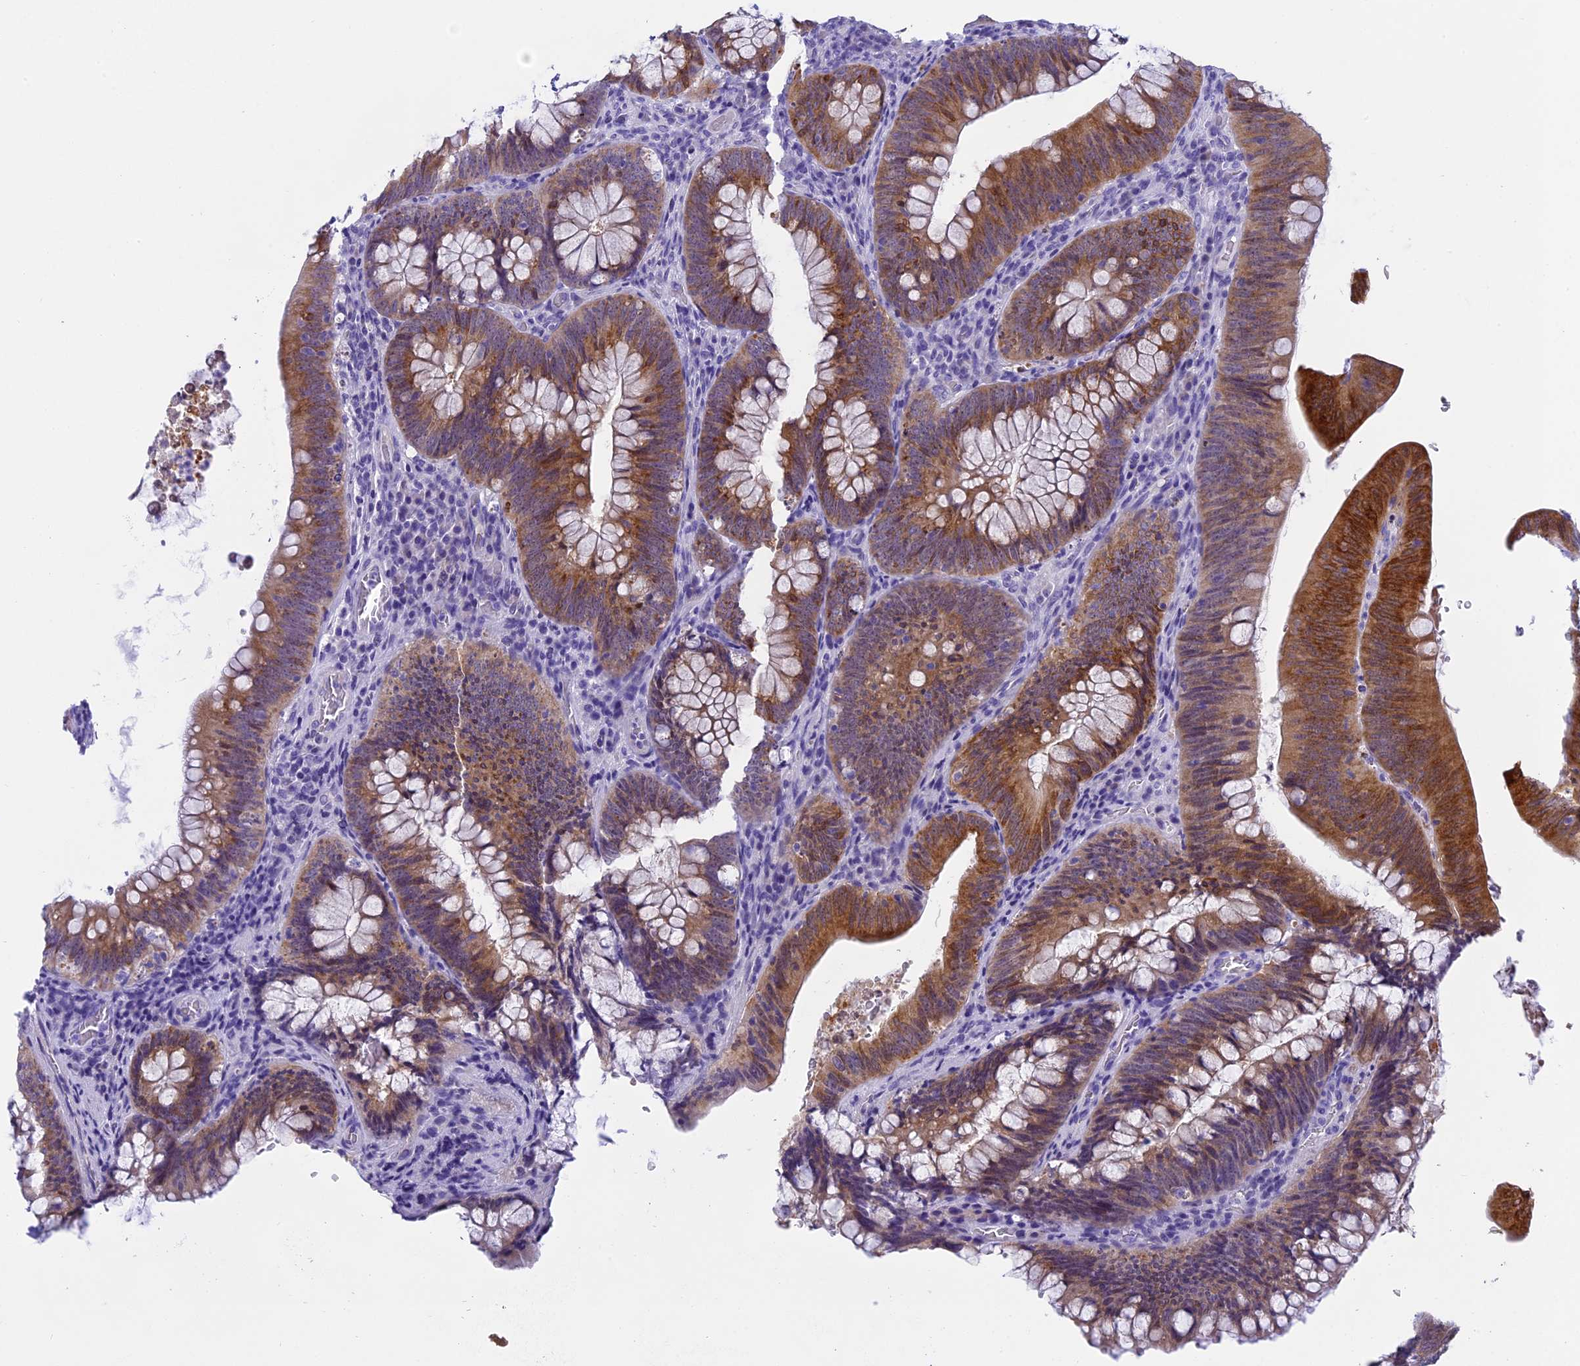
{"staining": {"intensity": "moderate", "quantity": ">75%", "location": "cytoplasmic/membranous"}, "tissue": "colorectal cancer", "cell_type": "Tumor cells", "image_type": "cancer", "snomed": [{"axis": "morphology", "description": "Normal tissue, NOS"}, {"axis": "topography", "description": "Colon"}], "caption": "DAB immunohistochemical staining of colorectal cancer demonstrates moderate cytoplasmic/membranous protein staining in about >75% of tumor cells.", "gene": "KCTD14", "patient": {"sex": "female", "age": 82}}